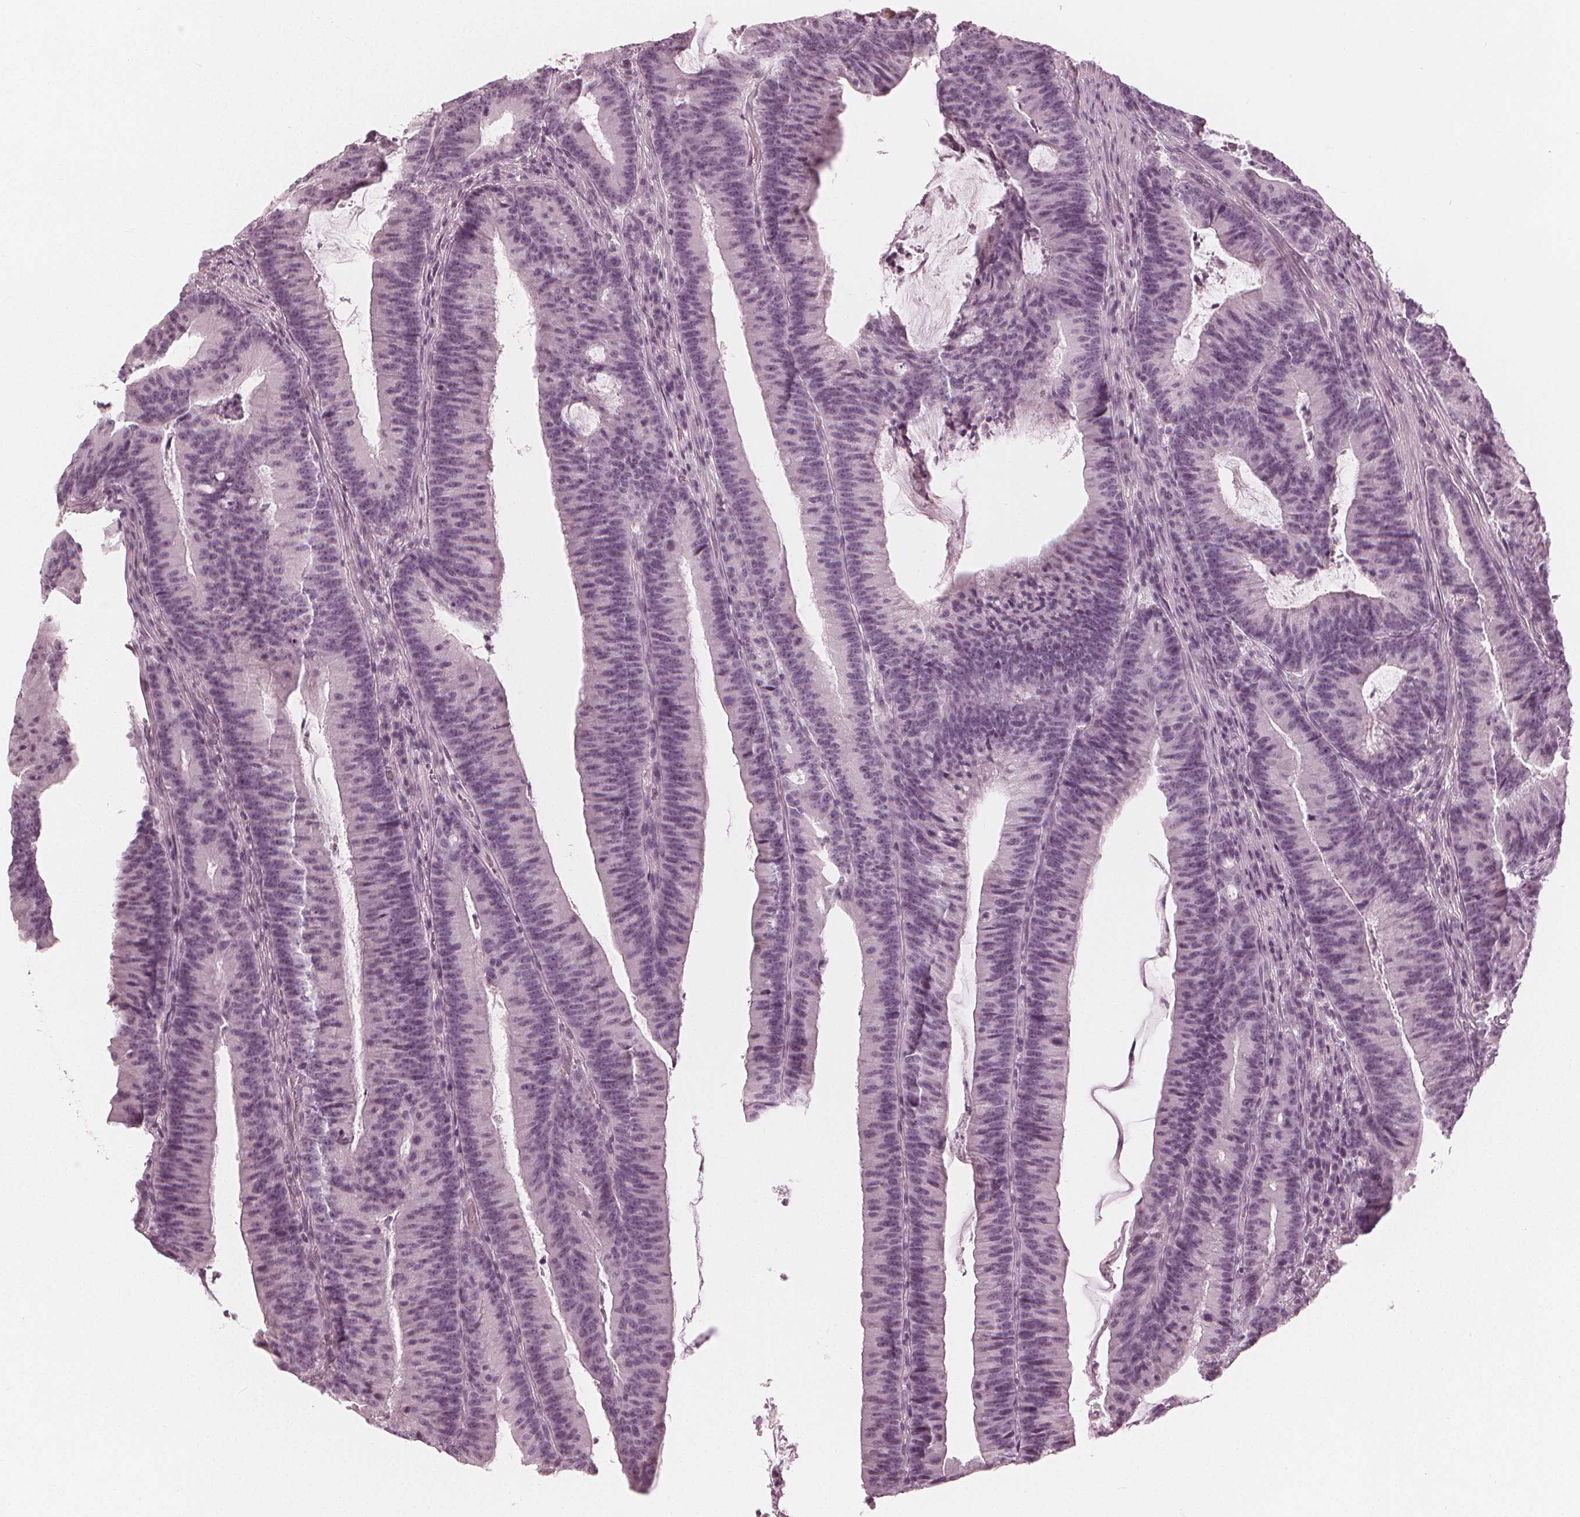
{"staining": {"intensity": "negative", "quantity": "none", "location": "none"}, "tissue": "colorectal cancer", "cell_type": "Tumor cells", "image_type": "cancer", "snomed": [{"axis": "morphology", "description": "Adenocarcinoma, NOS"}, {"axis": "topography", "description": "Colon"}], "caption": "Immunohistochemistry of colorectal adenocarcinoma shows no expression in tumor cells. (DAB (3,3'-diaminobenzidine) immunohistochemistry visualized using brightfield microscopy, high magnification).", "gene": "PAEP", "patient": {"sex": "female", "age": 78}}